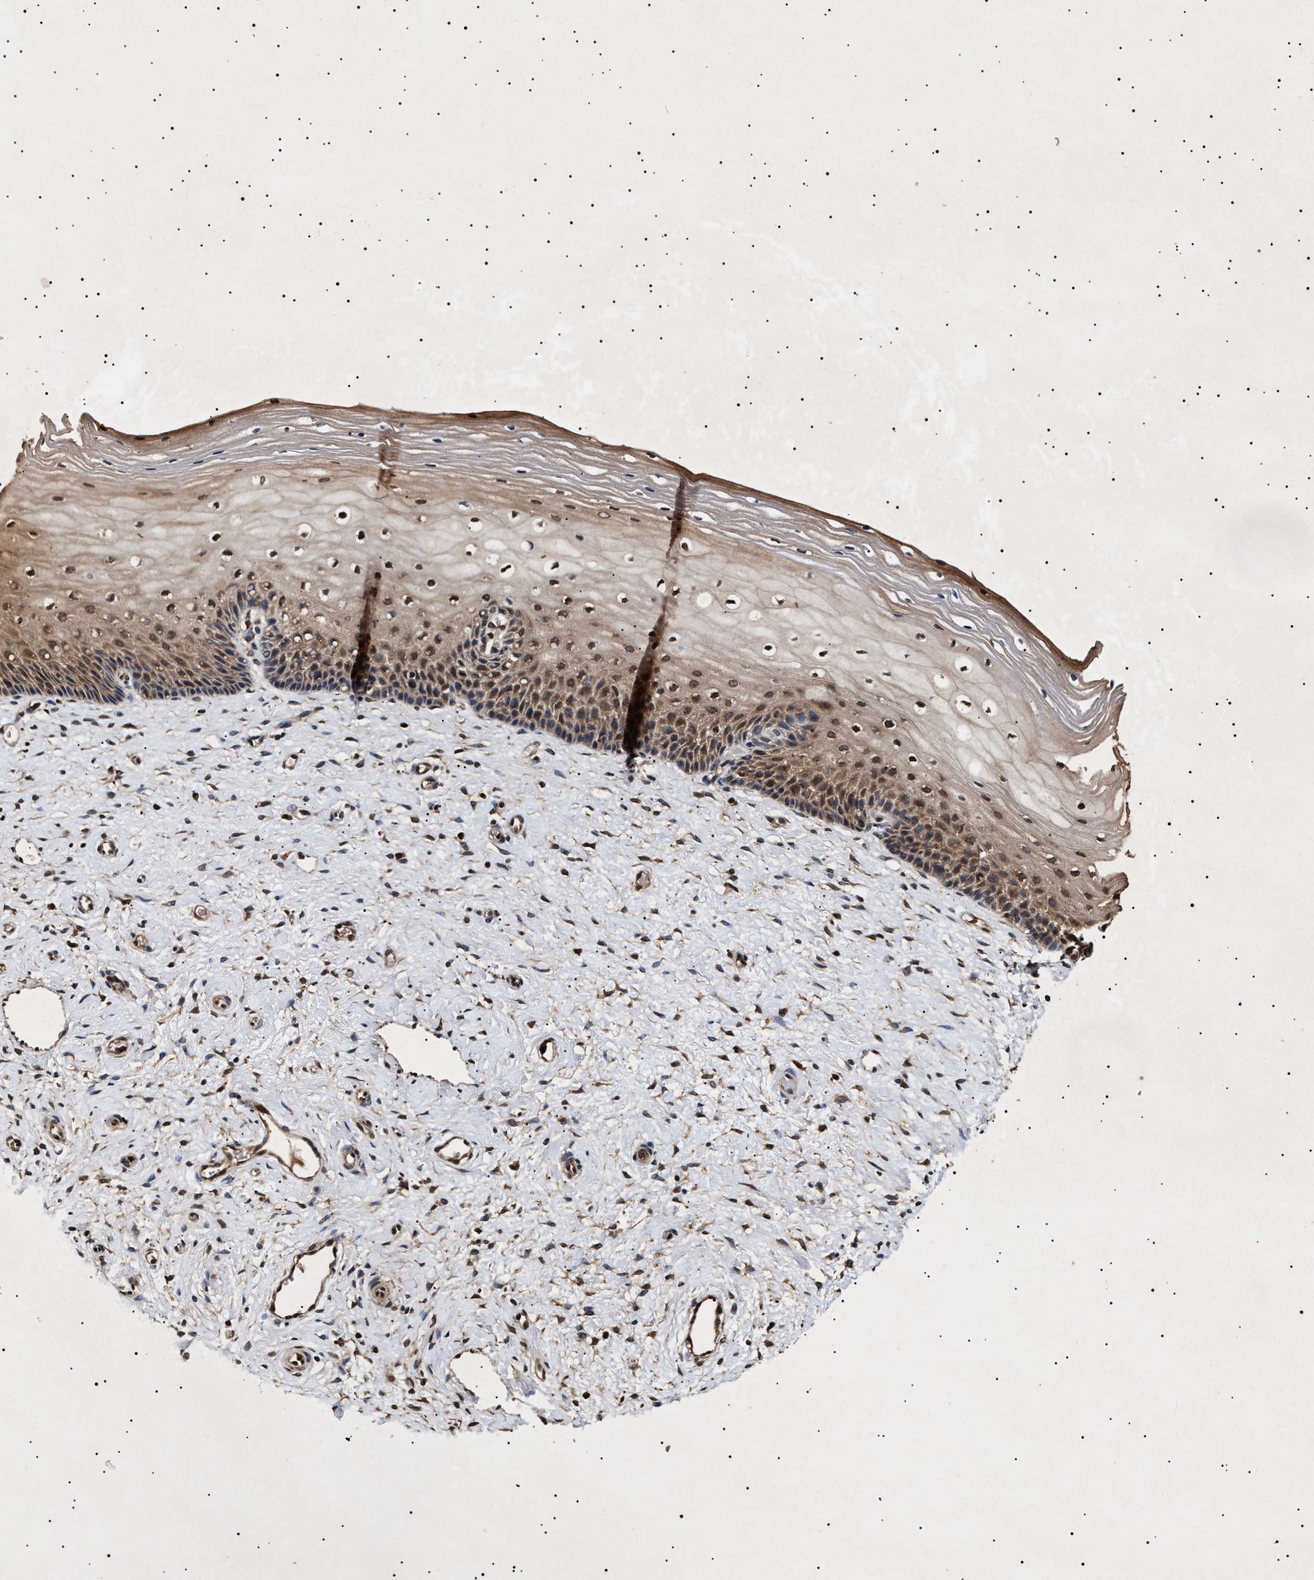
{"staining": {"intensity": "moderate", "quantity": ">75%", "location": "cytoplasmic/membranous"}, "tissue": "cervix", "cell_type": "Glandular cells", "image_type": "normal", "snomed": [{"axis": "morphology", "description": "Normal tissue, NOS"}, {"axis": "topography", "description": "Cervix"}], "caption": "The photomicrograph reveals immunohistochemical staining of normal cervix. There is moderate cytoplasmic/membranous positivity is identified in approximately >75% of glandular cells.", "gene": "KIF21A", "patient": {"sex": "female", "age": 39}}